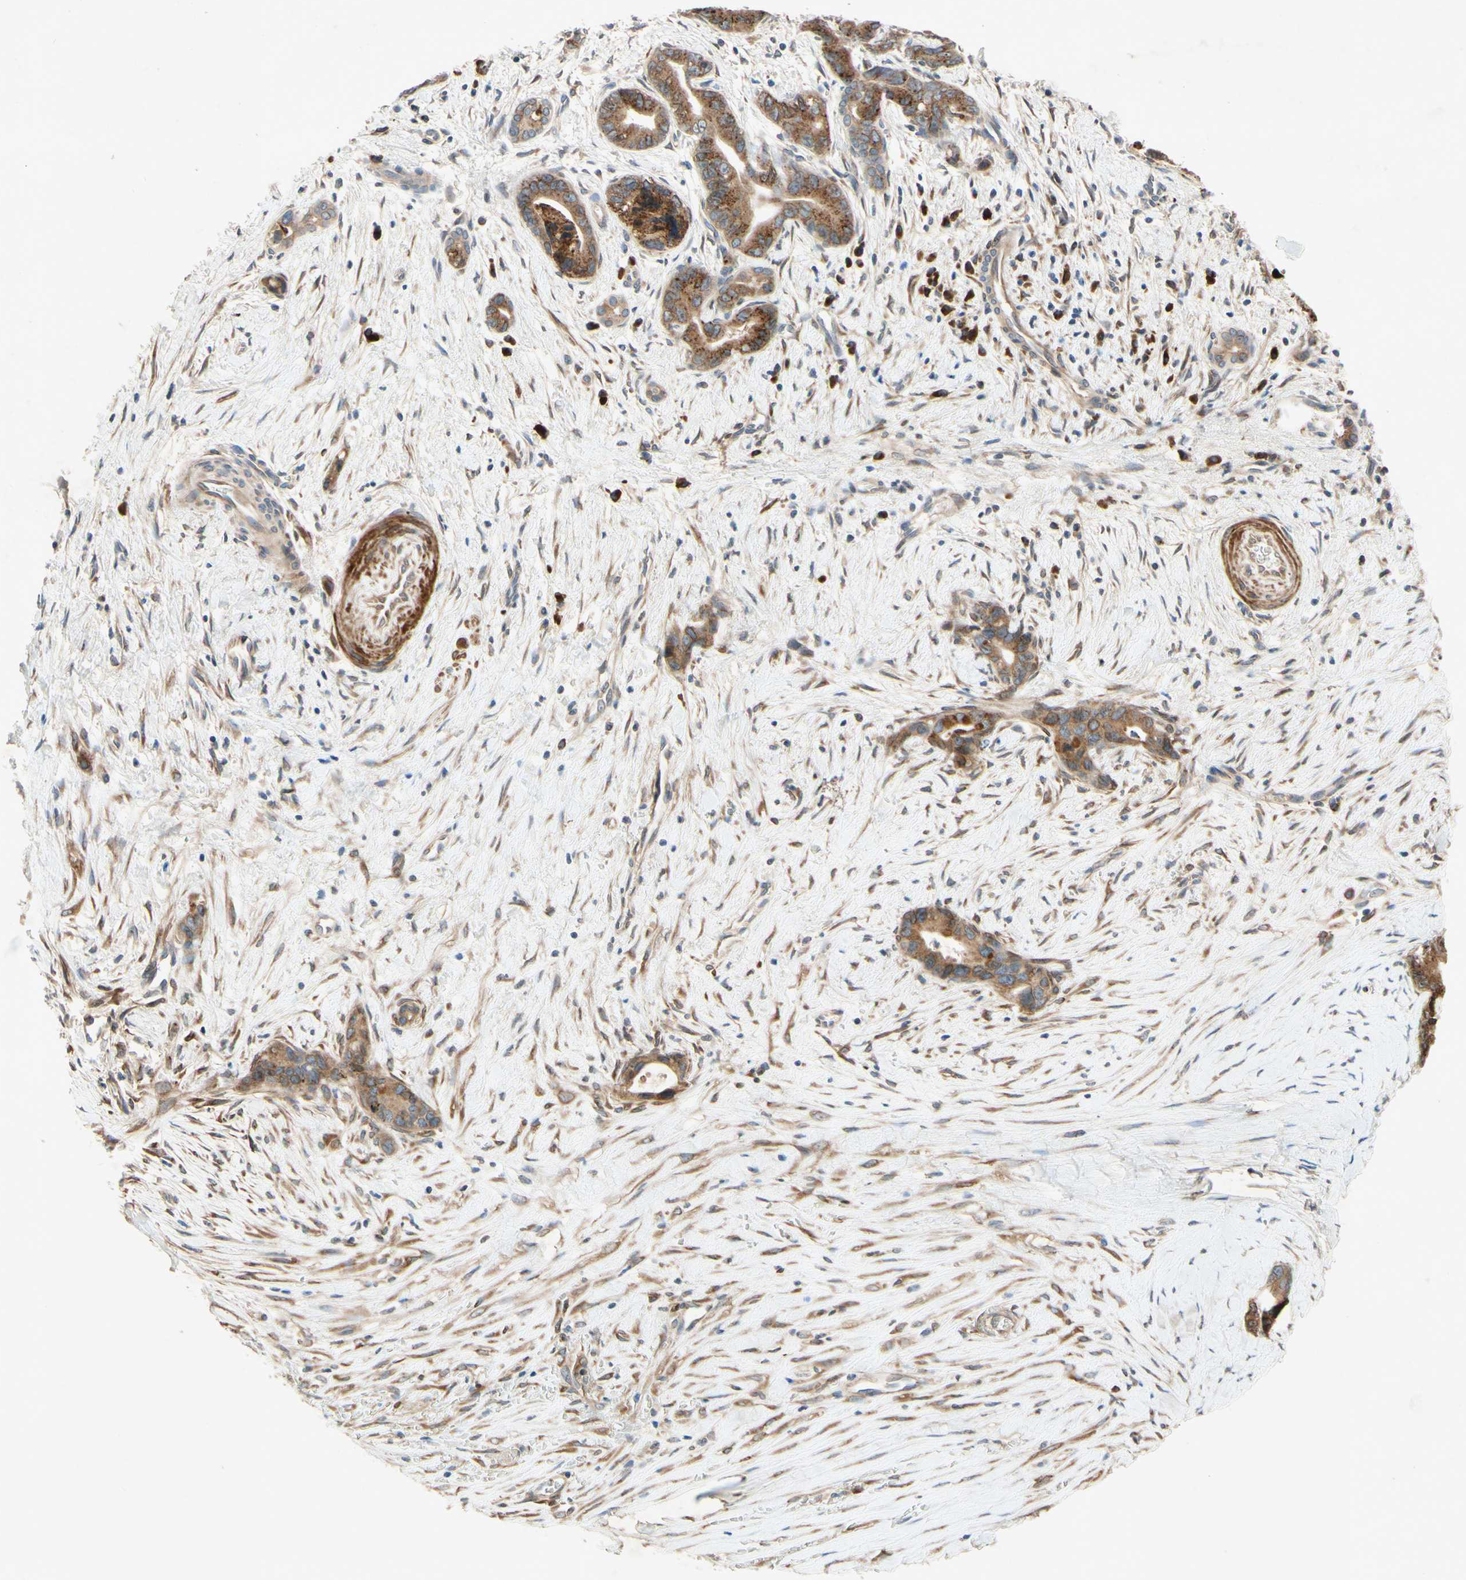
{"staining": {"intensity": "moderate", "quantity": ">75%", "location": "cytoplasmic/membranous,nuclear"}, "tissue": "liver cancer", "cell_type": "Tumor cells", "image_type": "cancer", "snomed": [{"axis": "morphology", "description": "Cholangiocarcinoma"}, {"axis": "topography", "description": "Liver"}], "caption": "DAB immunohistochemical staining of liver cancer demonstrates moderate cytoplasmic/membranous and nuclear protein staining in approximately >75% of tumor cells. Ihc stains the protein of interest in brown and the nuclei are stained blue.", "gene": "PTPRU", "patient": {"sex": "female", "age": 55}}